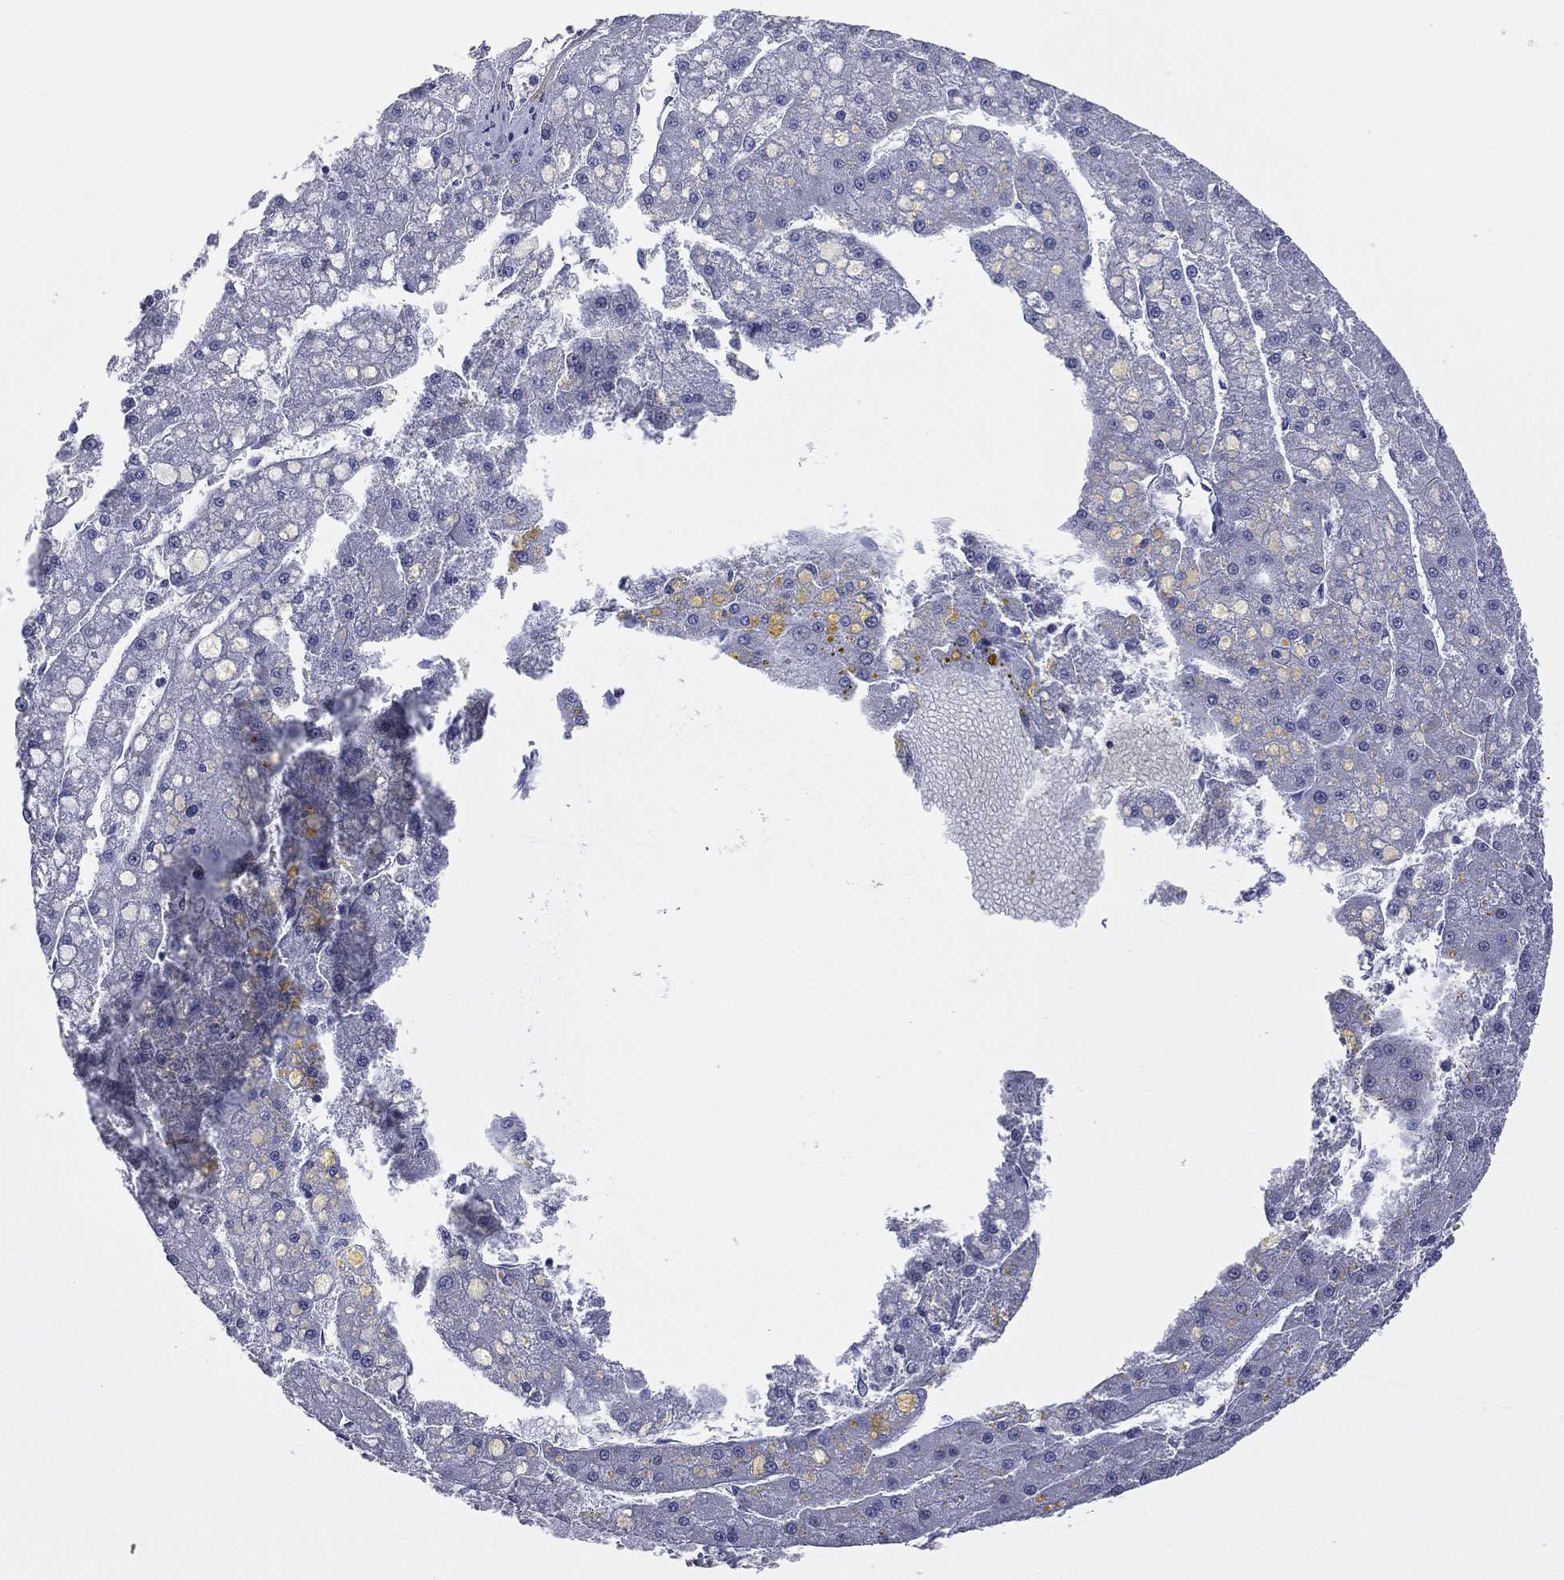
{"staining": {"intensity": "negative", "quantity": "none", "location": "none"}, "tissue": "liver cancer", "cell_type": "Tumor cells", "image_type": "cancer", "snomed": [{"axis": "morphology", "description": "Carcinoma, Hepatocellular, NOS"}, {"axis": "topography", "description": "Liver"}], "caption": "Tumor cells are negative for brown protein staining in liver cancer (hepatocellular carcinoma). Nuclei are stained in blue.", "gene": "SNCG", "patient": {"sex": "male", "age": 67}}